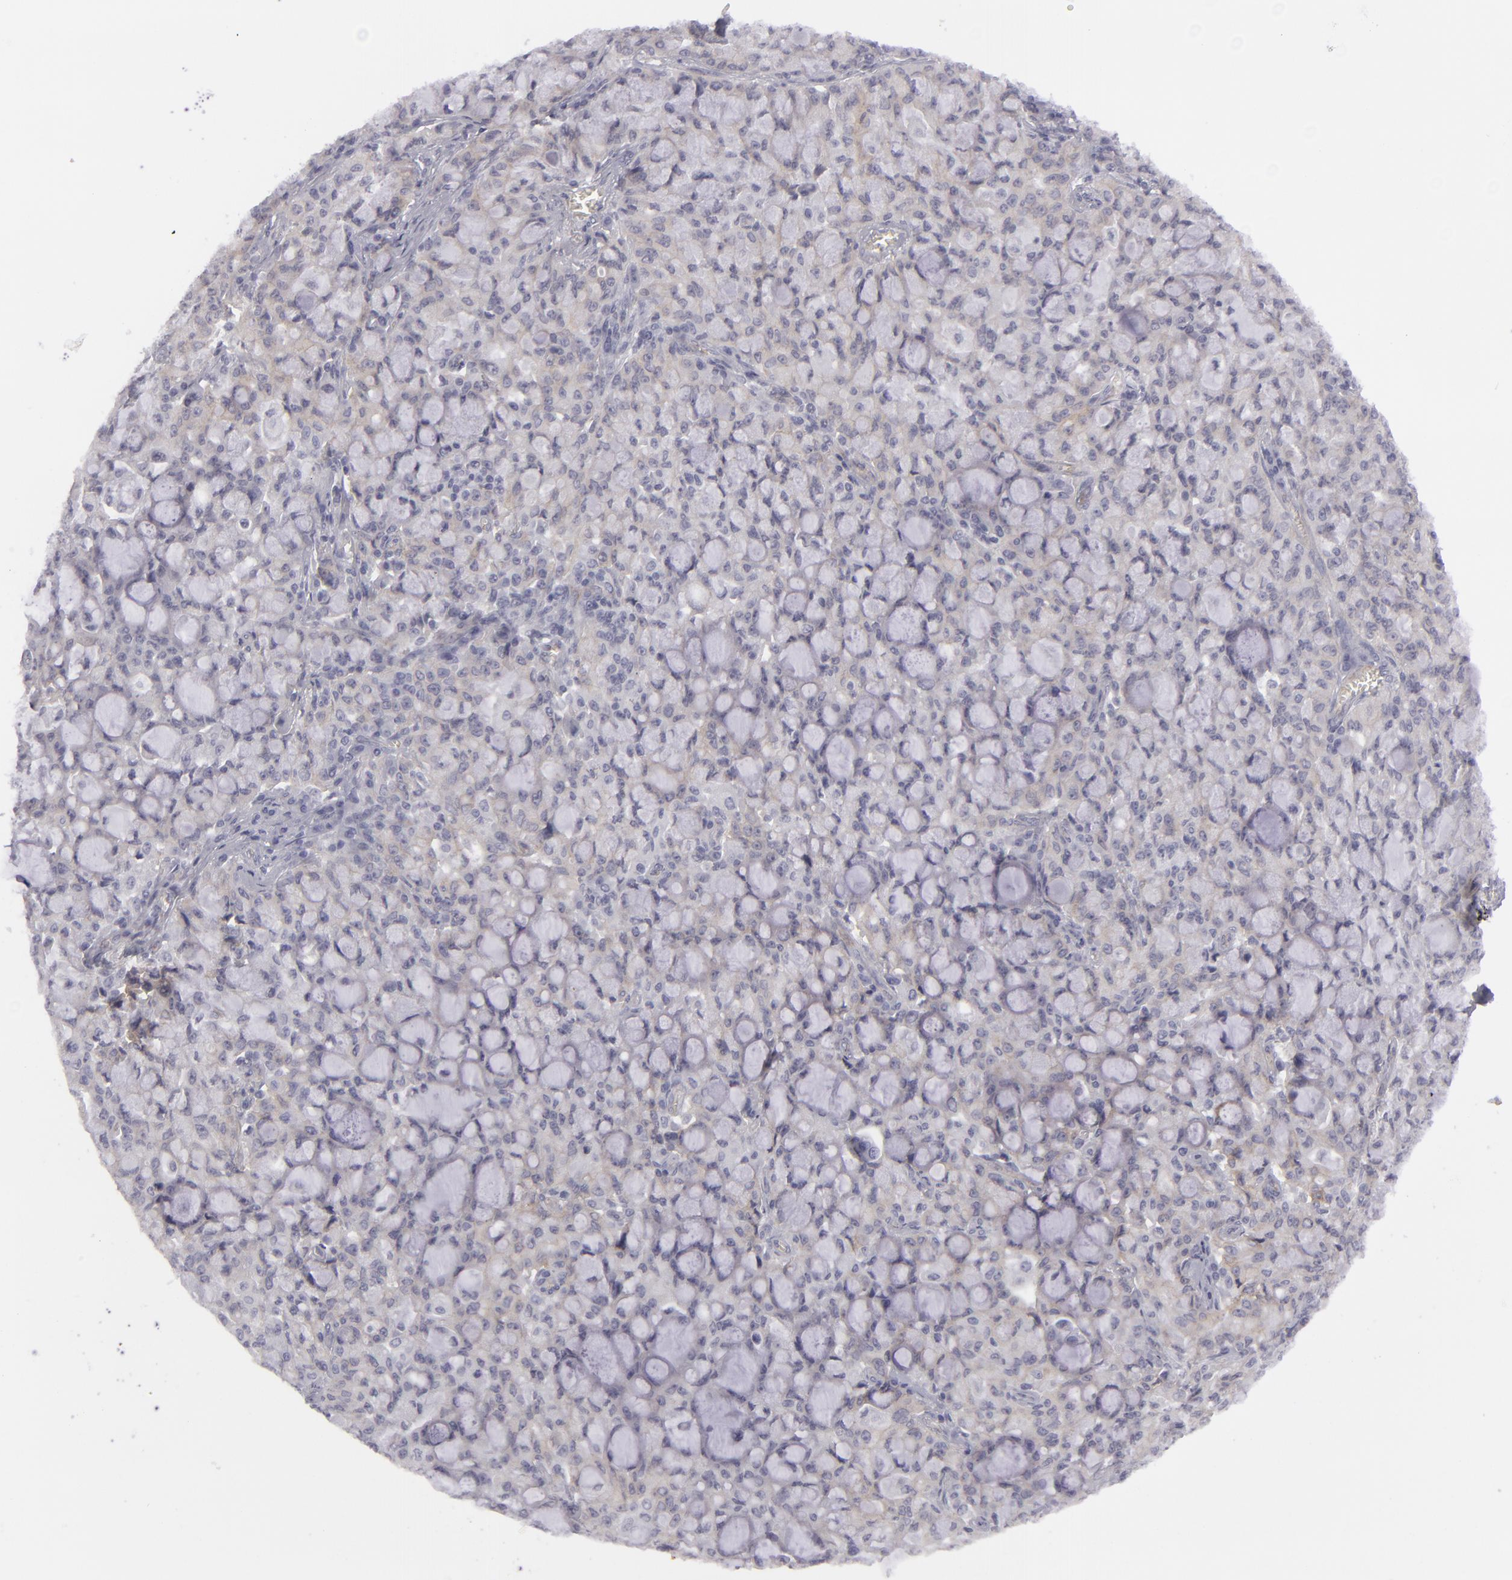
{"staining": {"intensity": "weak", "quantity": "25%-75%", "location": "cytoplasmic/membranous"}, "tissue": "lung cancer", "cell_type": "Tumor cells", "image_type": "cancer", "snomed": [{"axis": "morphology", "description": "Adenocarcinoma, NOS"}, {"axis": "topography", "description": "Lung"}], "caption": "A photomicrograph showing weak cytoplasmic/membranous staining in approximately 25%-75% of tumor cells in lung cancer (adenocarcinoma), as visualized by brown immunohistochemical staining.", "gene": "JUP", "patient": {"sex": "female", "age": 44}}